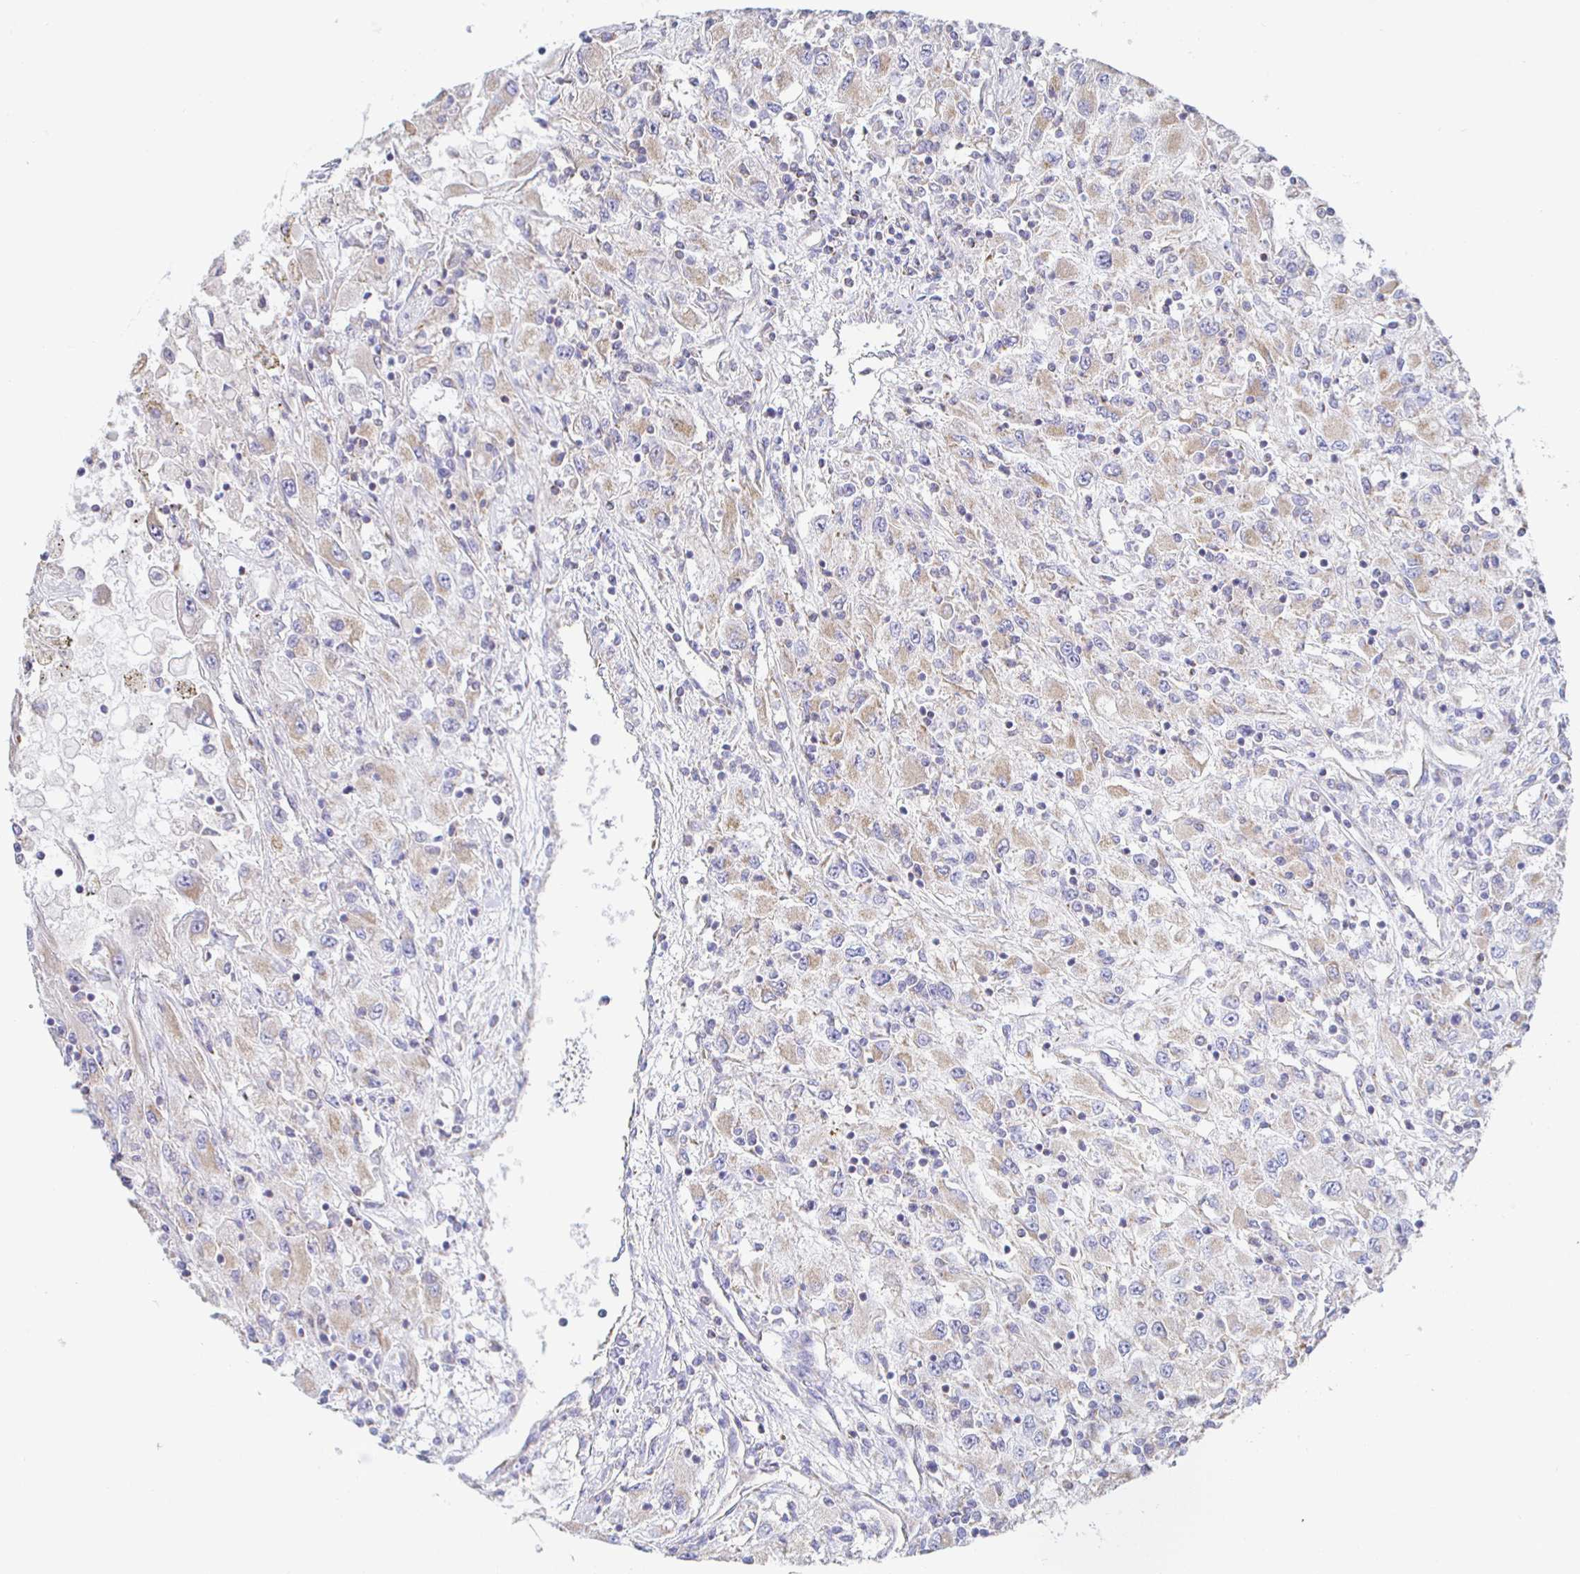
{"staining": {"intensity": "weak", "quantity": "25%-75%", "location": "cytoplasmic/membranous"}, "tissue": "renal cancer", "cell_type": "Tumor cells", "image_type": "cancer", "snomed": [{"axis": "morphology", "description": "Adenocarcinoma, NOS"}, {"axis": "topography", "description": "Kidney"}], "caption": "Immunohistochemistry (IHC) image of neoplastic tissue: renal cancer stained using IHC displays low levels of weak protein expression localized specifically in the cytoplasmic/membranous of tumor cells, appearing as a cytoplasmic/membranous brown color.", "gene": "SYNGR4", "patient": {"sex": "female", "age": 67}}